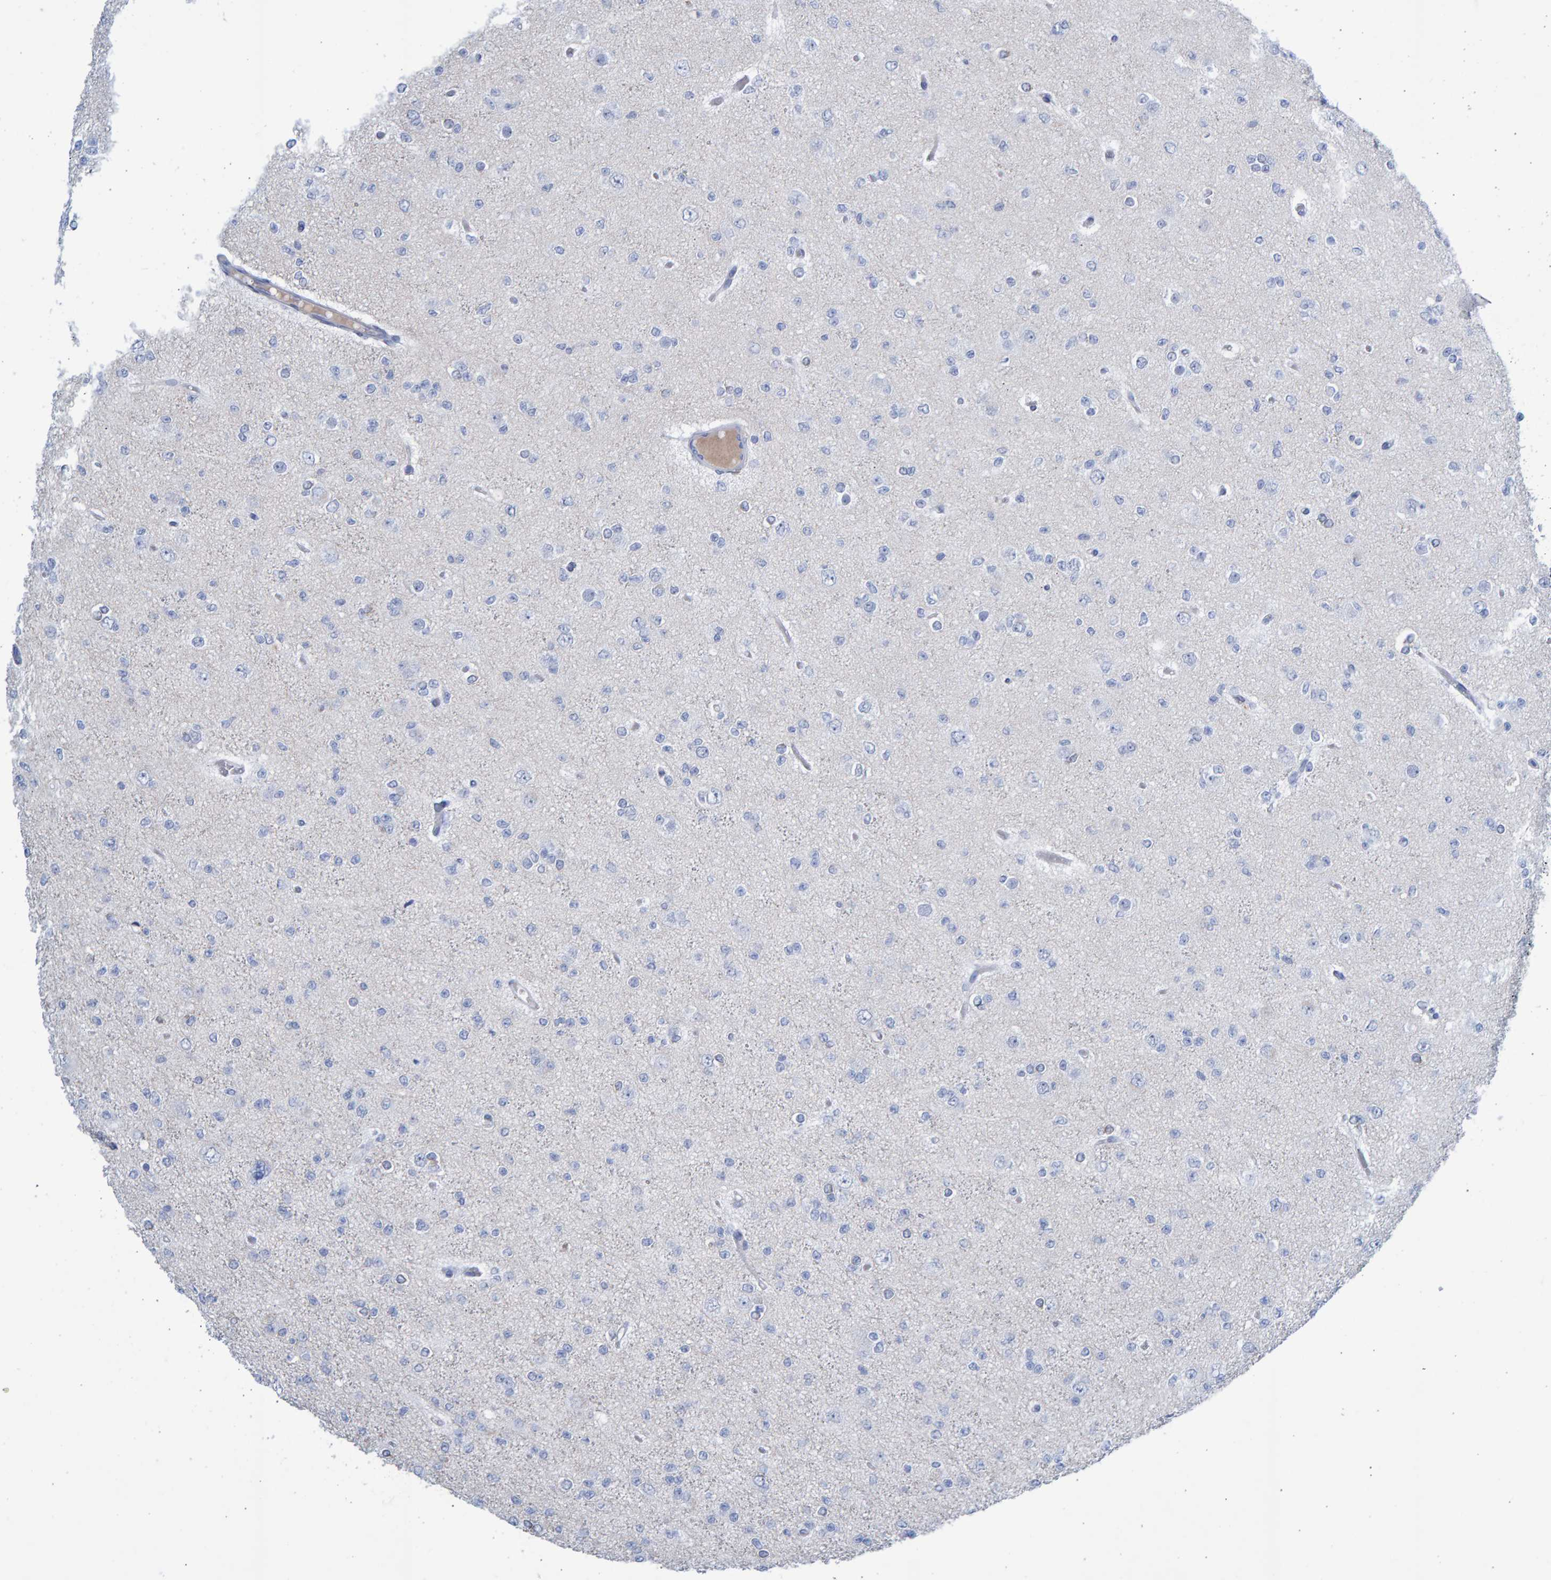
{"staining": {"intensity": "negative", "quantity": "none", "location": "none"}, "tissue": "glioma", "cell_type": "Tumor cells", "image_type": "cancer", "snomed": [{"axis": "morphology", "description": "Glioma, malignant, Low grade"}, {"axis": "topography", "description": "Brain"}], "caption": "The image reveals no staining of tumor cells in low-grade glioma (malignant). (DAB immunohistochemistry, high magnification).", "gene": "SLC34A3", "patient": {"sex": "female", "age": 22}}